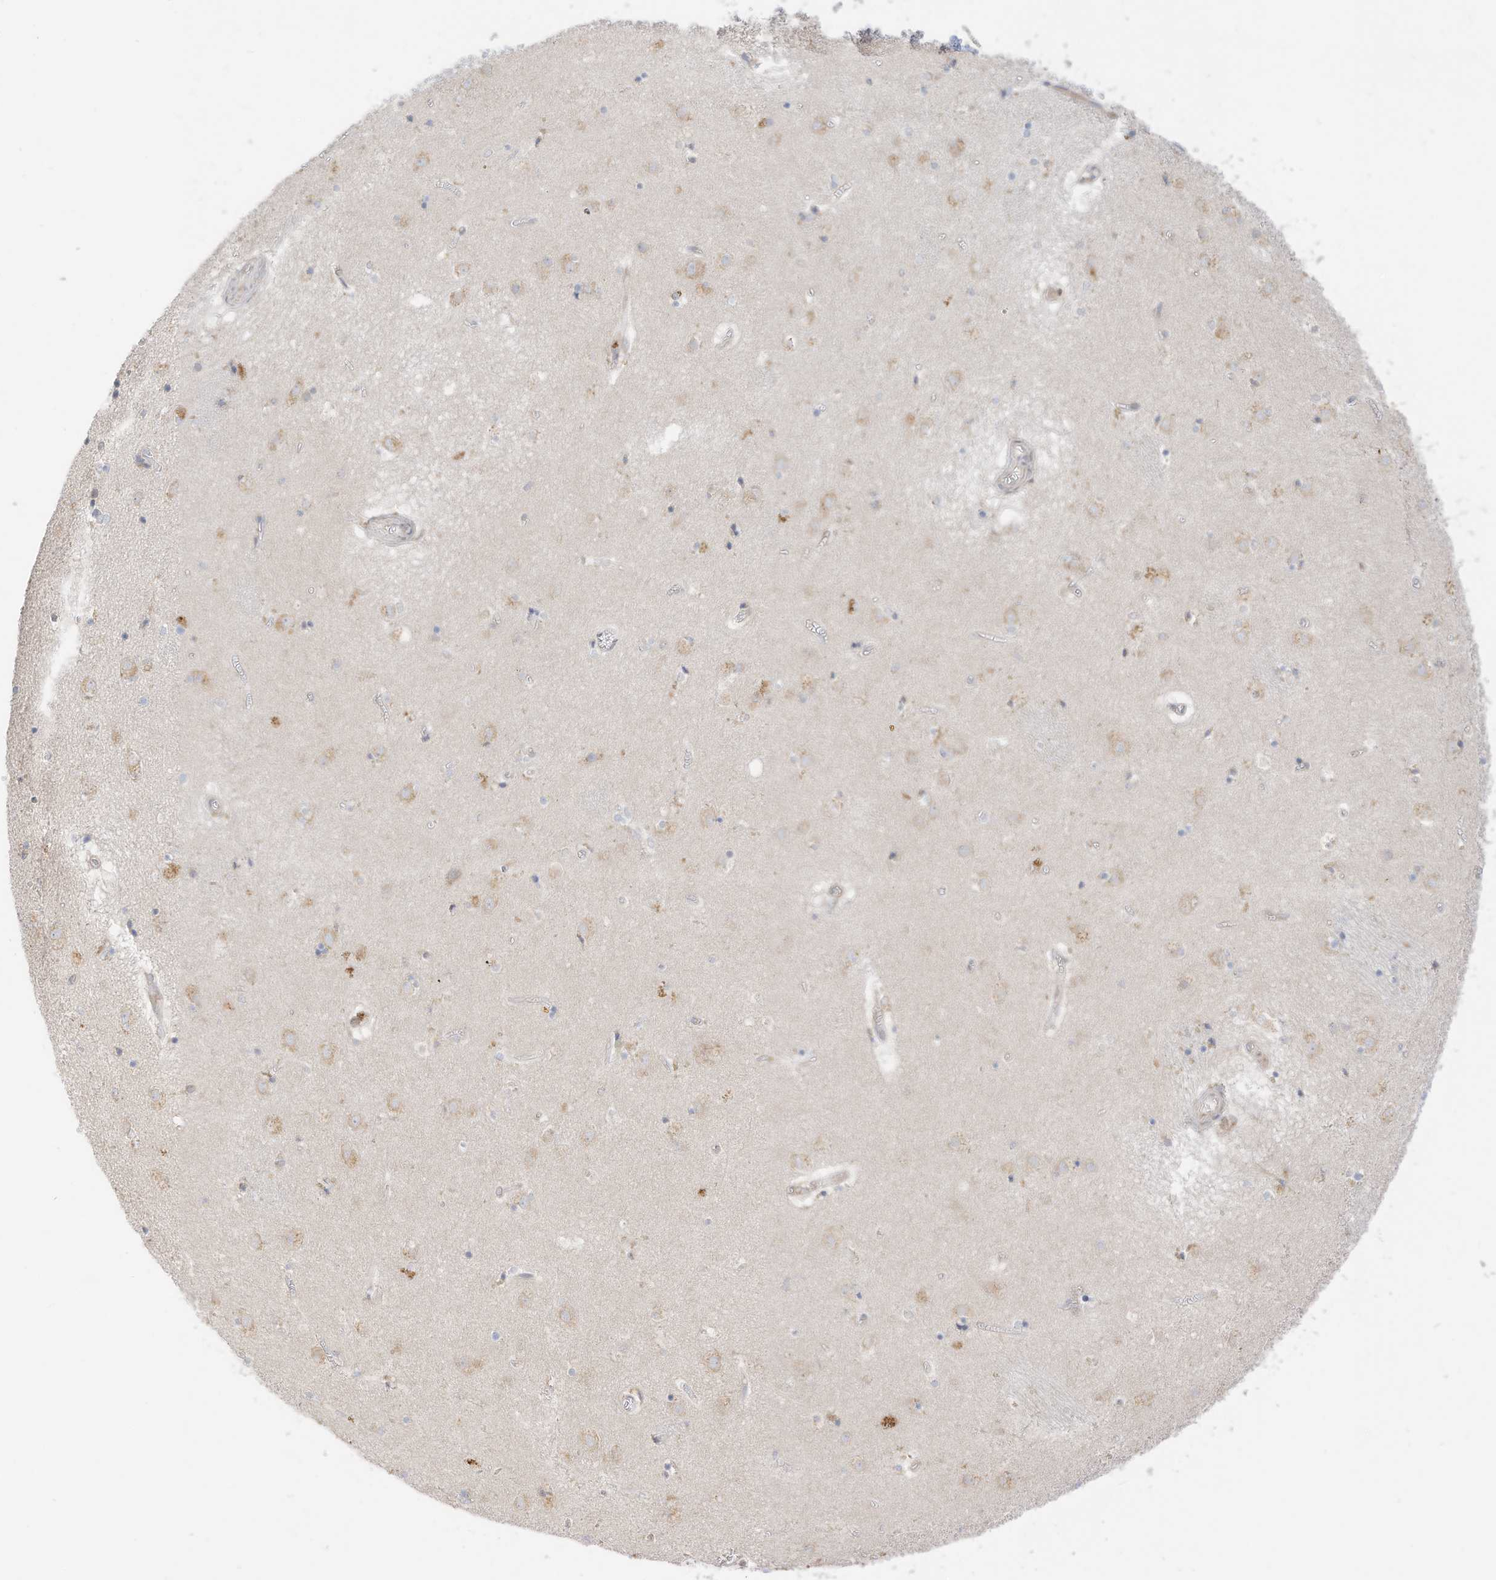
{"staining": {"intensity": "negative", "quantity": "none", "location": "none"}, "tissue": "caudate", "cell_type": "Glial cells", "image_type": "normal", "snomed": [{"axis": "morphology", "description": "Normal tissue, NOS"}, {"axis": "topography", "description": "Lateral ventricle wall"}], "caption": "This is a image of immunohistochemistry (IHC) staining of benign caudate, which shows no positivity in glial cells.", "gene": "STT3A", "patient": {"sex": "male", "age": 70}}